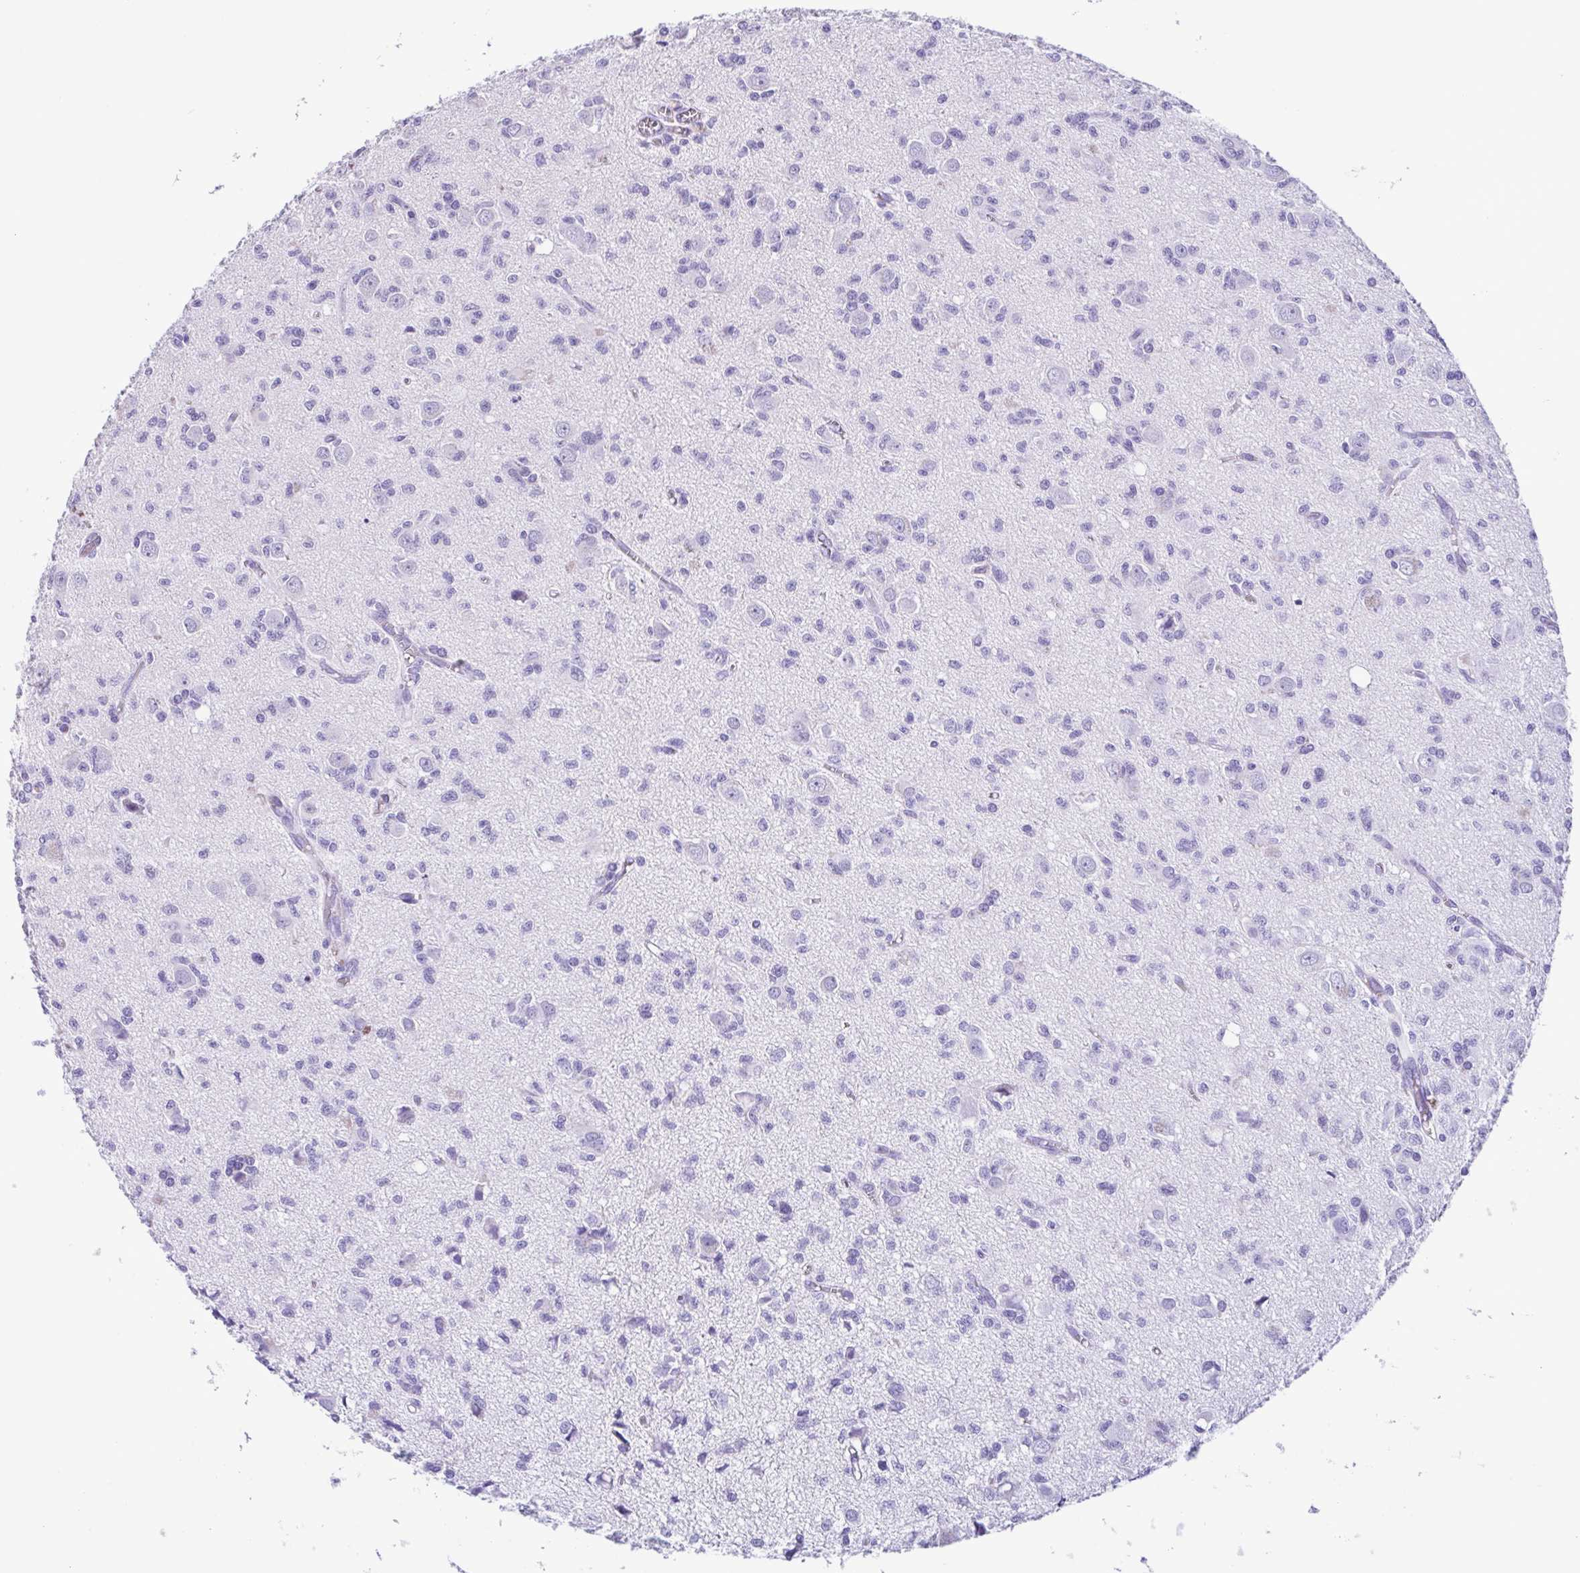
{"staining": {"intensity": "negative", "quantity": "none", "location": "none"}, "tissue": "glioma", "cell_type": "Tumor cells", "image_type": "cancer", "snomed": [{"axis": "morphology", "description": "Glioma, malignant, Low grade"}, {"axis": "topography", "description": "Brain"}], "caption": "The immunohistochemistry (IHC) photomicrograph has no significant staining in tumor cells of low-grade glioma (malignant) tissue.", "gene": "CBY2", "patient": {"sex": "male", "age": 64}}